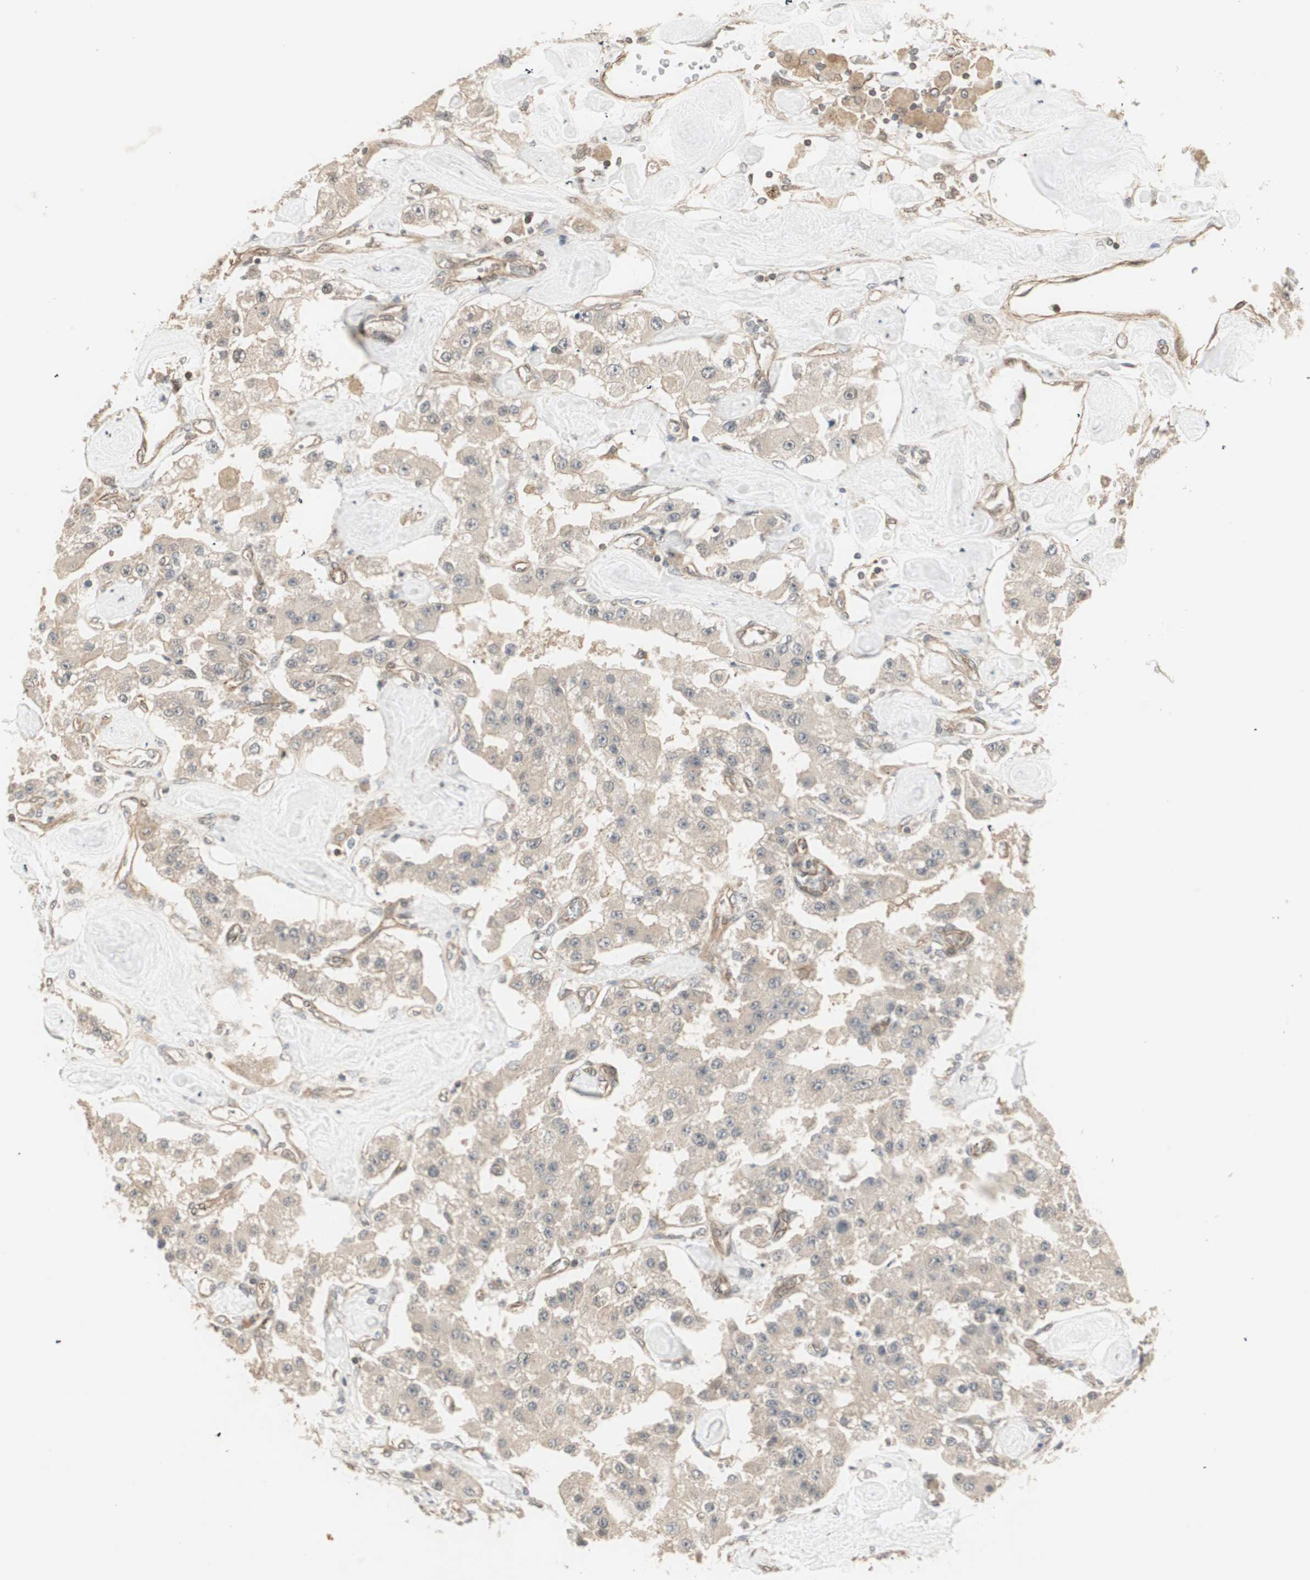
{"staining": {"intensity": "weak", "quantity": ">75%", "location": "cytoplasmic/membranous"}, "tissue": "carcinoid", "cell_type": "Tumor cells", "image_type": "cancer", "snomed": [{"axis": "morphology", "description": "Carcinoid, malignant, NOS"}, {"axis": "topography", "description": "Pancreas"}], "caption": "Immunohistochemical staining of carcinoid demonstrates low levels of weak cytoplasmic/membranous staining in approximately >75% of tumor cells.", "gene": "PFDN1", "patient": {"sex": "male", "age": 41}}